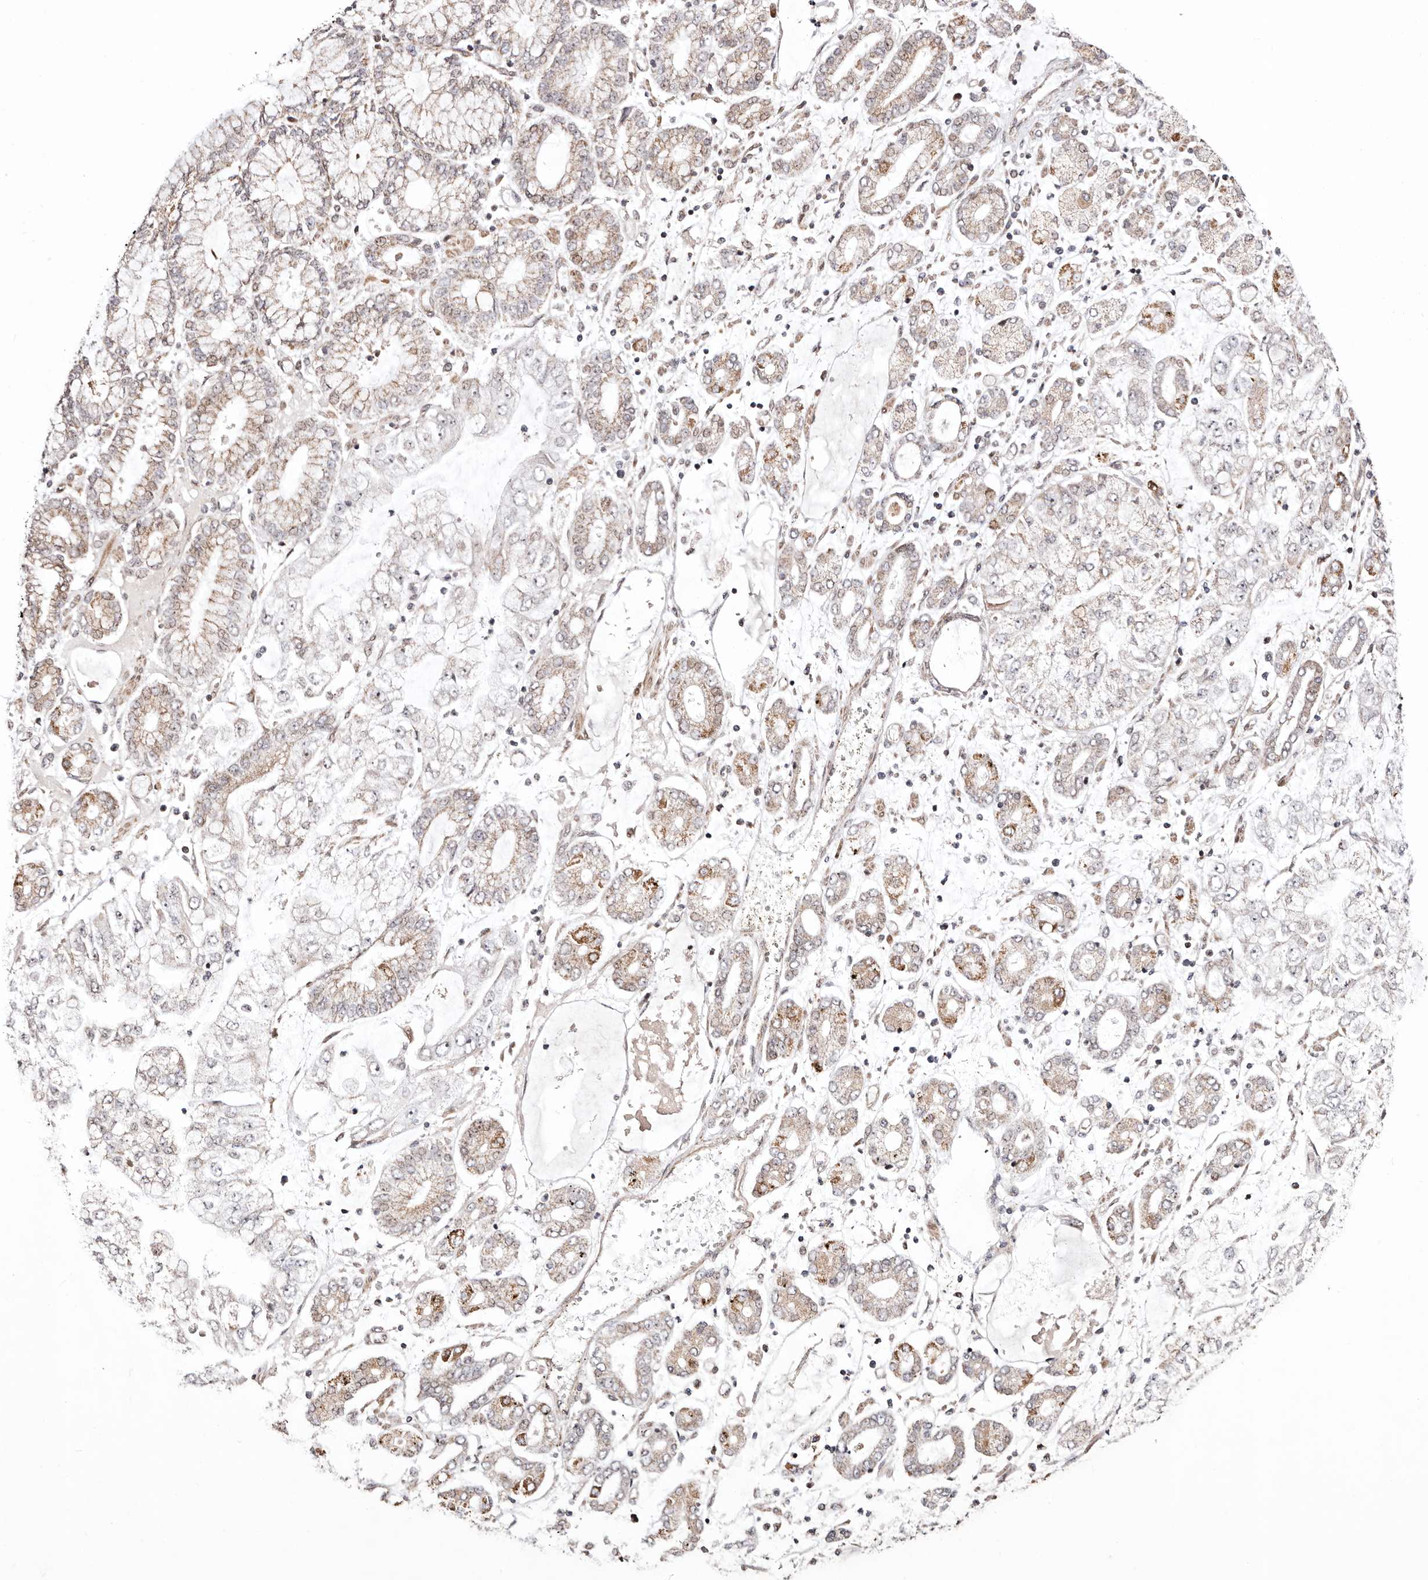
{"staining": {"intensity": "moderate", "quantity": "<25%", "location": "cytoplasmic/membranous"}, "tissue": "stomach cancer", "cell_type": "Tumor cells", "image_type": "cancer", "snomed": [{"axis": "morphology", "description": "Adenocarcinoma, NOS"}, {"axis": "topography", "description": "Stomach"}], "caption": "IHC micrograph of neoplastic tissue: human stomach adenocarcinoma stained using immunohistochemistry (IHC) shows low levels of moderate protein expression localized specifically in the cytoplasmic/membranous of tumor cells, appearing as a cytoplasmic/membranous brown color.", "gene": "HIVEP3", "patient": {"sex": "male", "age": 76}}